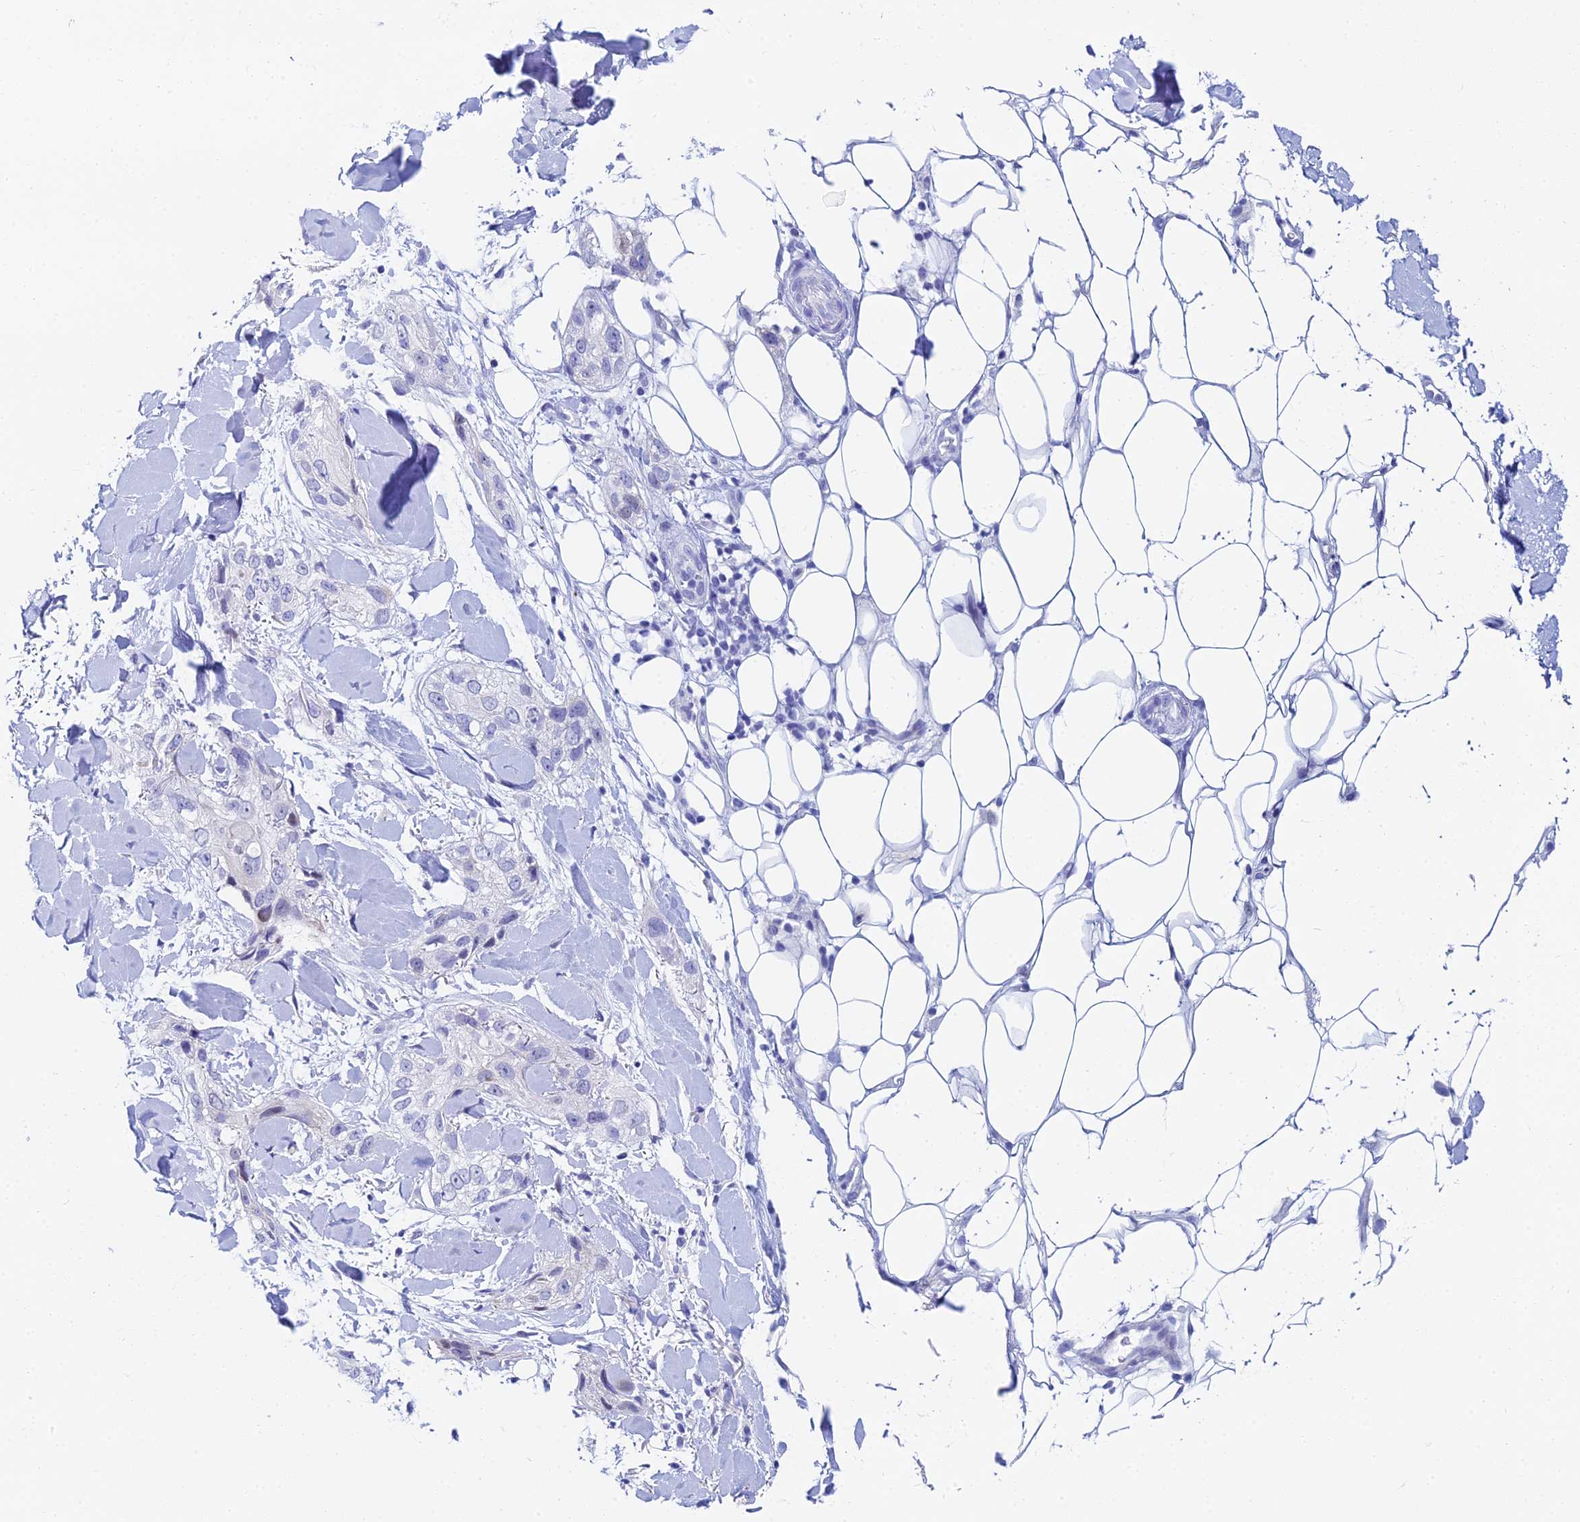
{"staining": {"intensity": "weak", "quantity": "<25%", "location": "cytoplasmic/membranous"}, "tissue": "skin cancer", "cell_type": "Tumor cells", "image_type": "cancer", "snomed": [{"axis": "morphology", "description": "Normal tissue, NOS"}, {"axis": "morphology", "description": "Squamous cell carcinoma, NOS"}, {"axis": "topography", "description": "Skin"}], "caption": "Skin cancer was stained to show a protein in brown. There is no significant positivity in tumor cells.", "gene": "HSPA1L", "patient": {"sex": "male", "age": 72}}